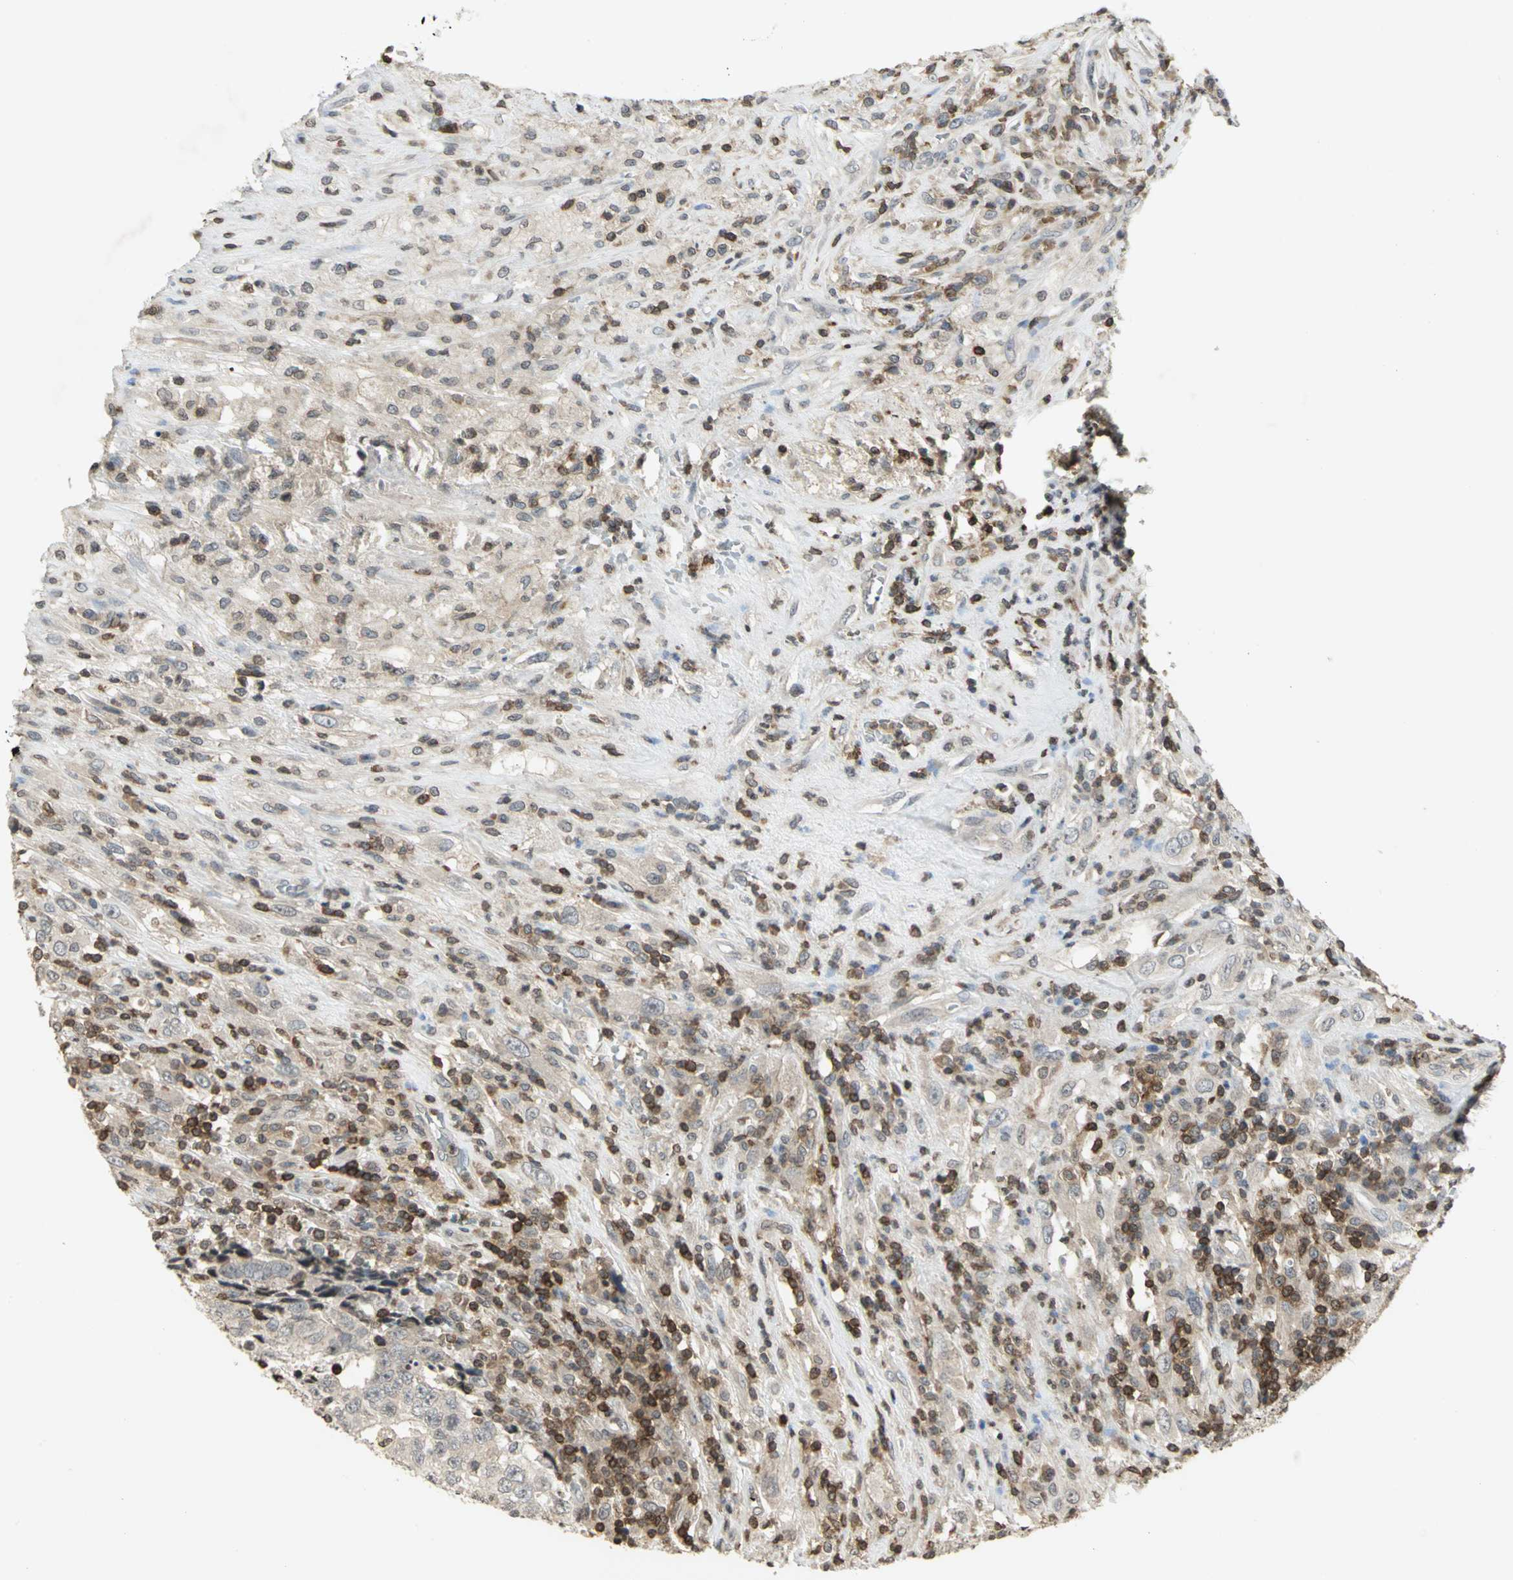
{"staining": {"intensity": "negative", "quantity": "none", "location": "none"}, "tissue": "testis cancer", "cell_type": "Tumor cells", "image_type": "cancer", "snomed": [{"axis": "morphology", "description": "Necrosis, NOS"}, {"axis": "morphology", "description": "Carcinoma, Embryonal, NOS"}, {"axis": "topography", "description": "Testis"}], "caption": "Human testis cancer (embryonal carcinoma) stained for a protein using IHC reveals no positivity in tumor cells.", "gene": "IL16", "patient": {"sex": "male", "age": 19}}